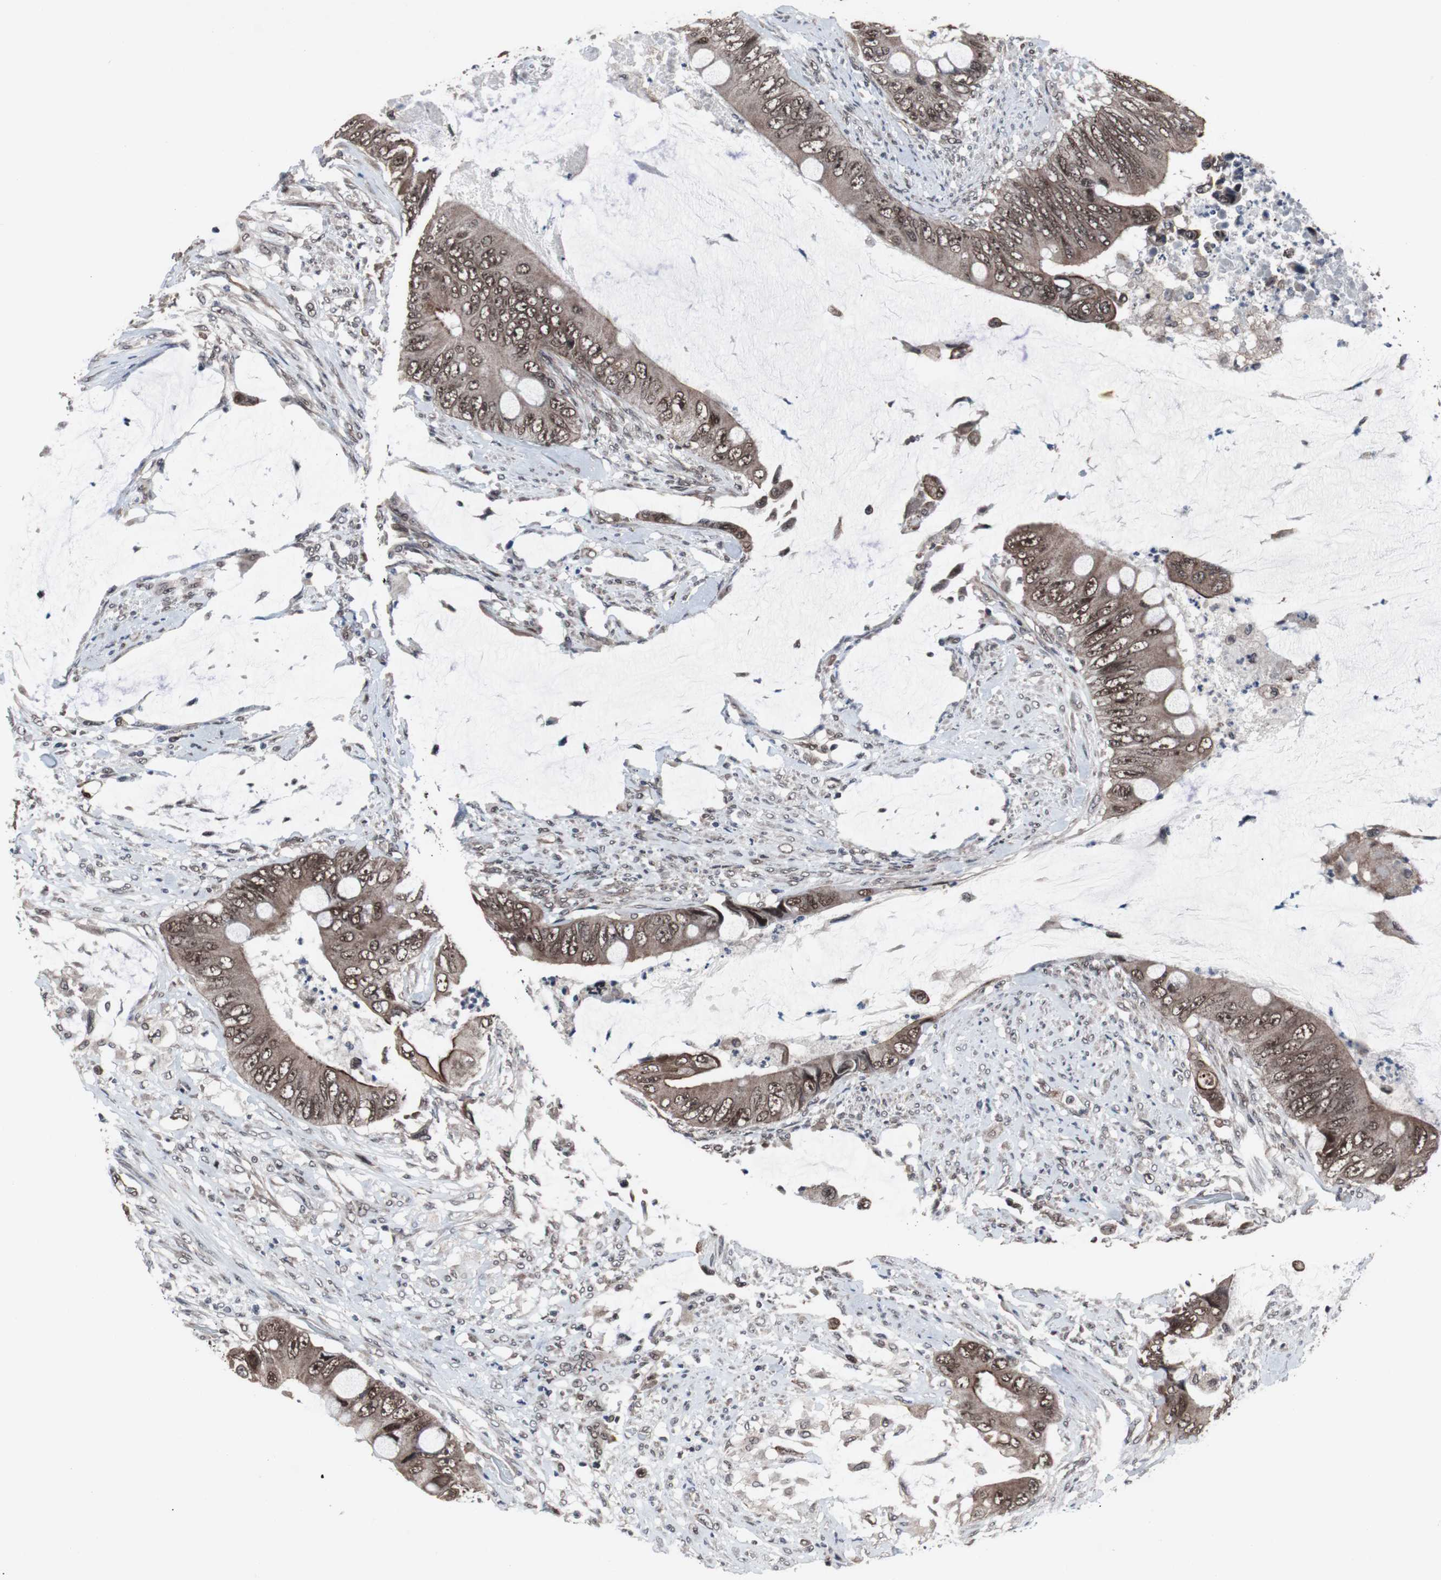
{"staining": {"intensity": "moderate", "quantity": ">75%", "location": "cytoplasmic/membranous,nuclear"}, "tissue": "colorectal cancer", "cell_type": "Tumor cells", "image_type": "cancer", "snomed": [{"axis": "morphology", "description": "Adenocarcinoma, NOS"}, {"axis": "topography", "description": "Rectum"}], "caption": "Immunohistochemistry of human colorectal cancer (adenocarcinoma) shows medium levels of moderate cytoplasmic/membranous and nuclear staining in about >75% of tumor cells. Ihc stains the protein of interest in brown and the nuclei are stained blue.", "gene": "GTF2F2", "patient": {"sex": "female", "age": 77}}